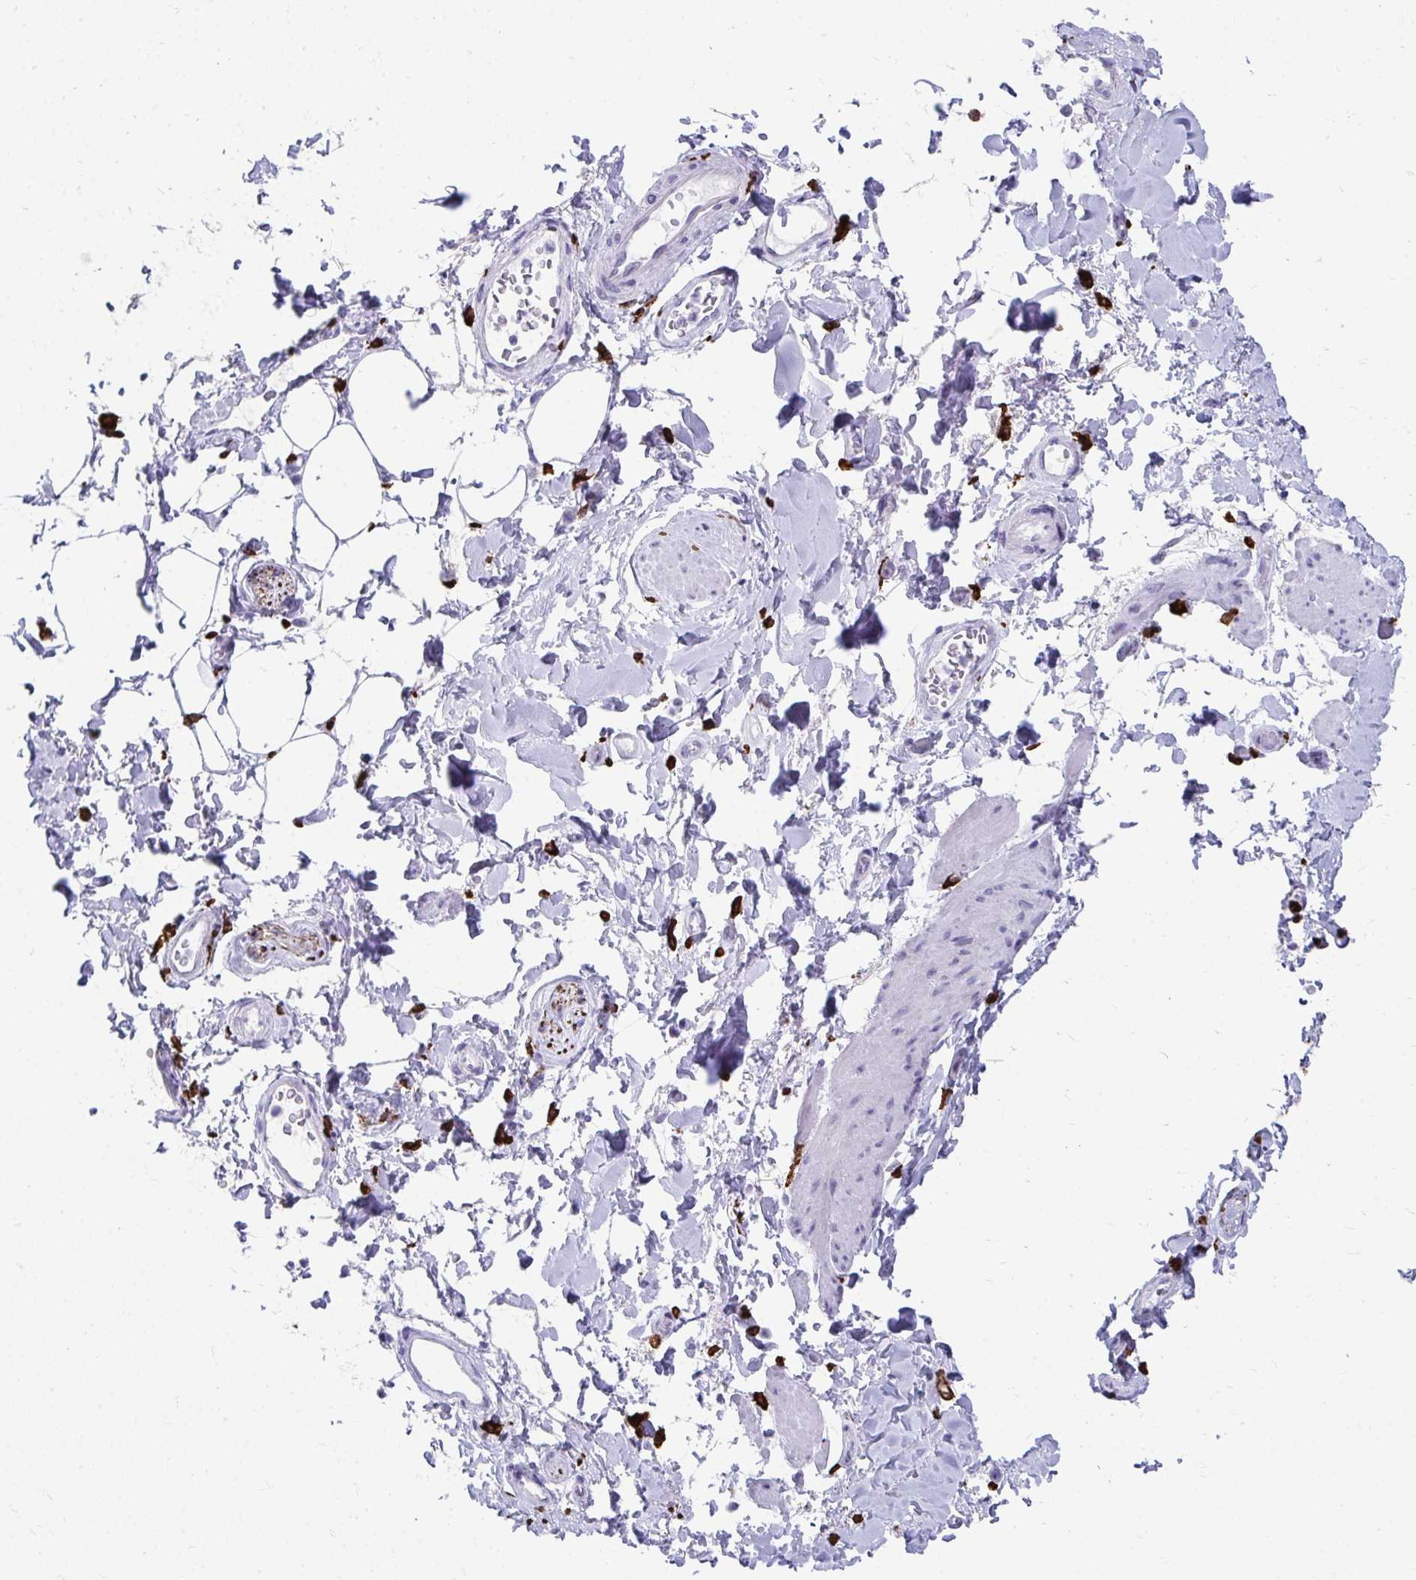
{"staining": {"intensity": "negative", "quantity": "none", "location": "none"}, "tissue": "adipose tissue", "cell_type": "Adipocytes", "image_type": "normal", "snomed": [{"axis": "morphology", "description": "Normal tissue, NOS"}, {"axis": "topography", "description": "Urinary bladder"}, {"axis": "topography", "description": "Peripheral nerve tissue"}], "caption": "This is an IHC image of normal human adipose tissue. There is no positivity in adipocytes.", "gene": "CD163", "patient": {"sex": "female", "age": 60}}